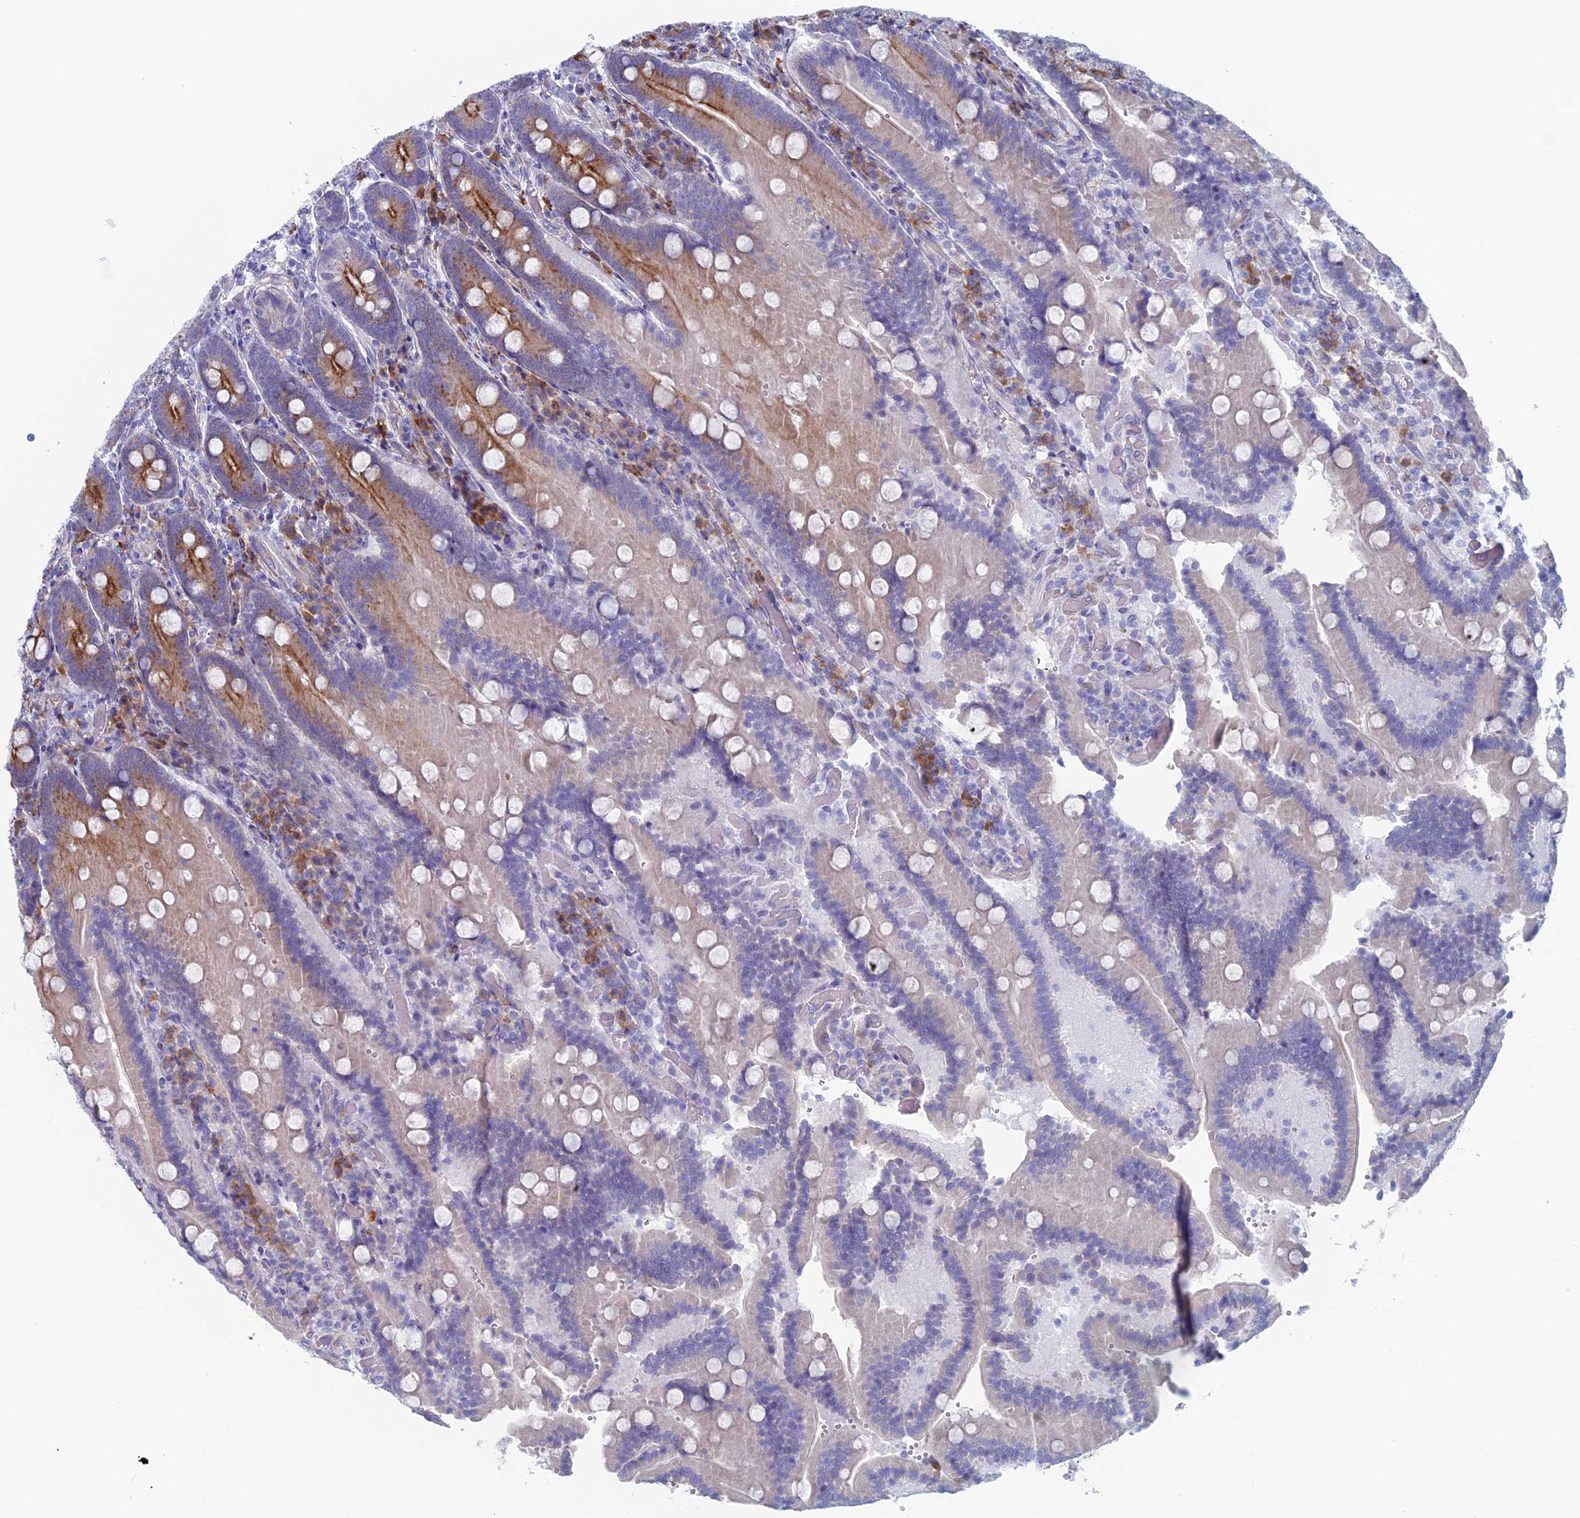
{"staining": {"intensity": "moderate", "quantity": "<25%", "location": "cytoplasmic/membranous"}, "tissue": "duodenum", "cell_type": "Glandular cells", "image_type": "normal", "snomed": [{"axis": "morphology", "description": "Normal tissue, NOS"}, {"axis": "topography", "description": "Duodenum"}], "caption": "Immunohistochemical staining of normal duodenum exhibits <25% levels of moderate cytoplasmic/membranous protein staining in about <25% of glandular cells.", "gene": "MAGEB6", "patient": {"sex": "female", "age": 62}}